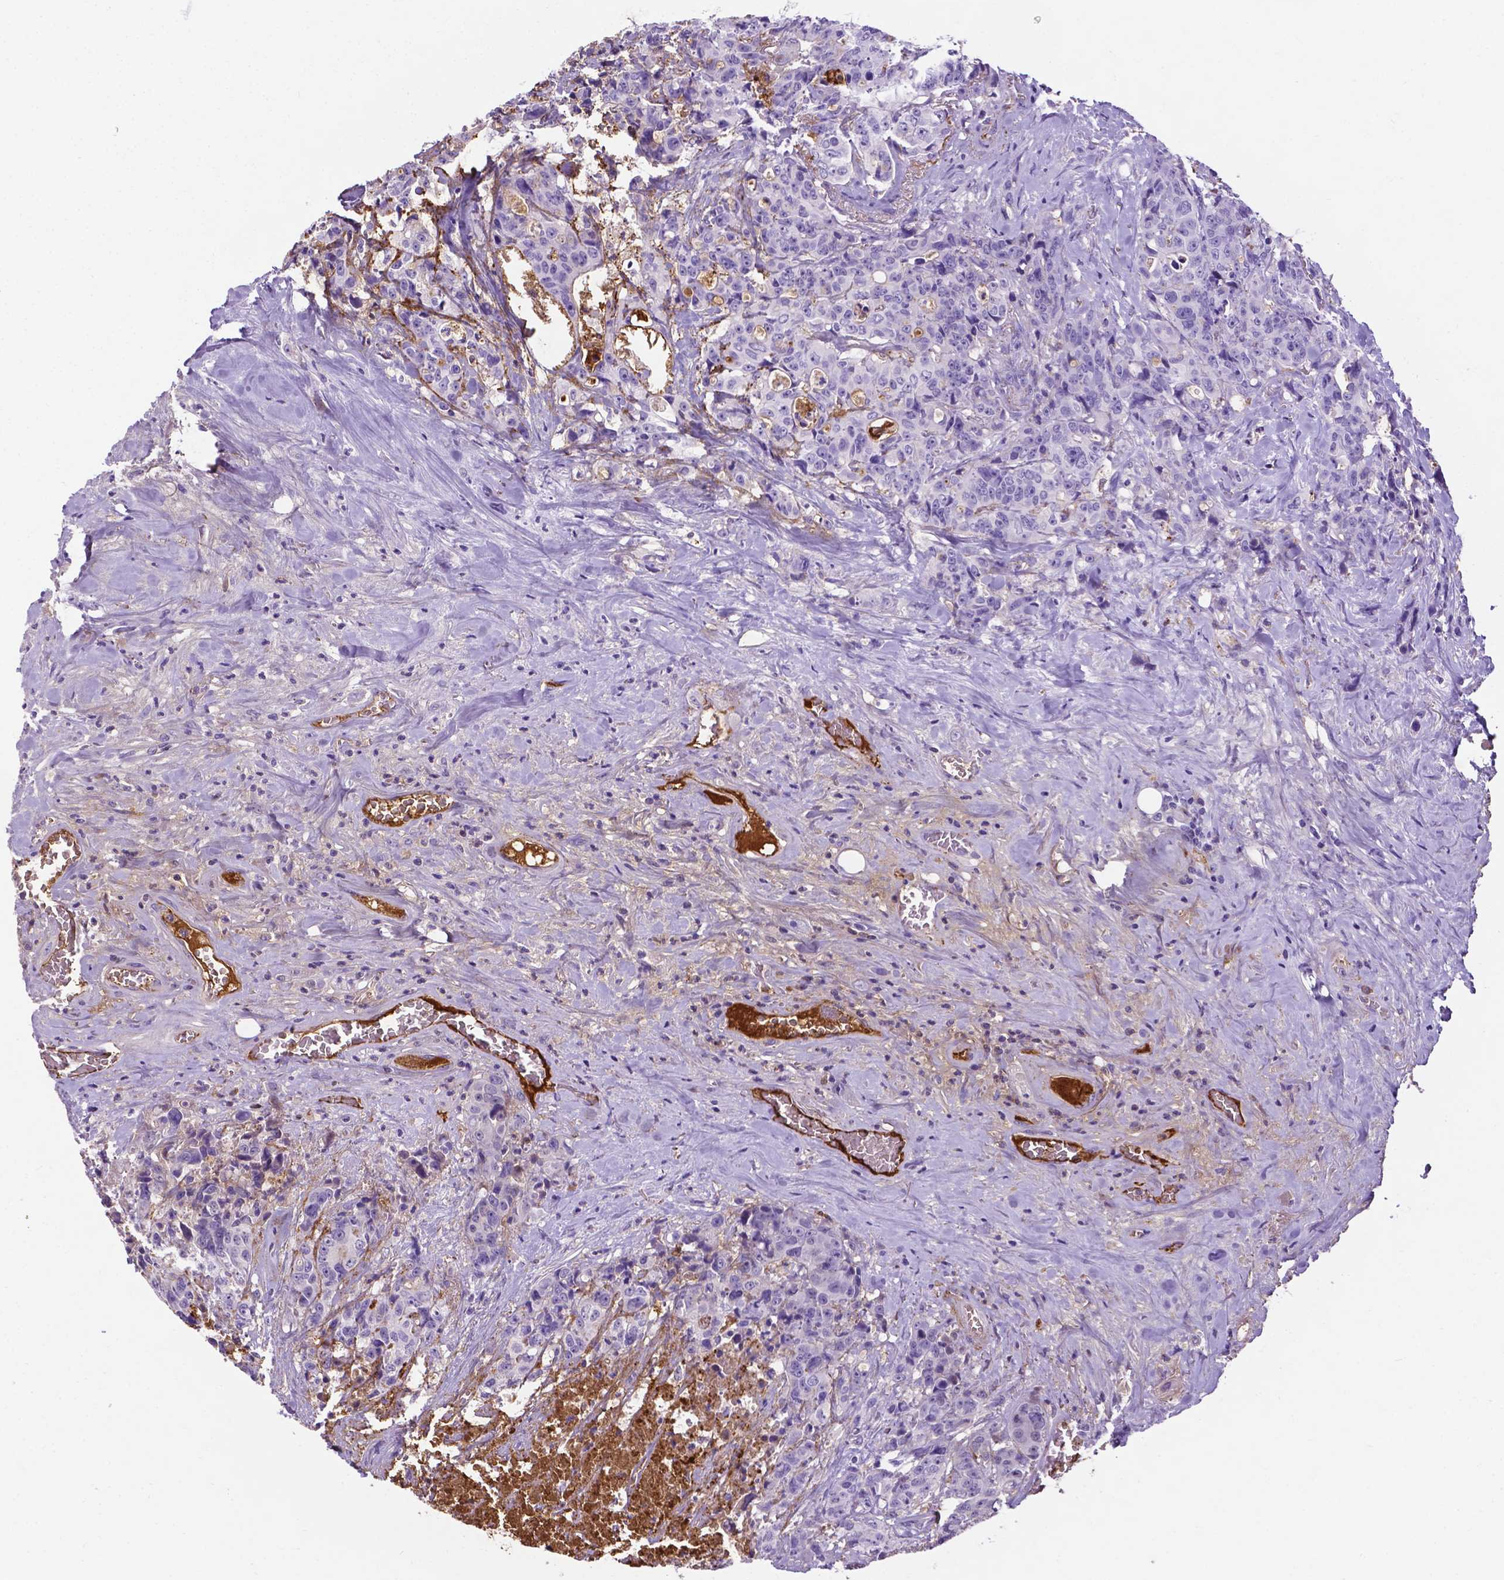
{"staining": {"intensity": "negative", "quantity": "none", "location": "none"}, "tissue": "colorectal cancer", "cell_type": "Tumor cells", "image_type": "cancer", "snomed": [{"axis": "morphology", "description": "Adenocarcinoma, NOS"}, {"axis": "topography", "description": "Rectum"}], "caption": "Adenocarcinoma (colorectal) was stained to show a protein in brown. There is no significant expression in tumor cells. (DAB (3,3'-diaminobenzidine) immunohistochemistry with hematoxylin counter stain).", "gene": "APOE", "patient": {"sex": "female", "age": 62}}